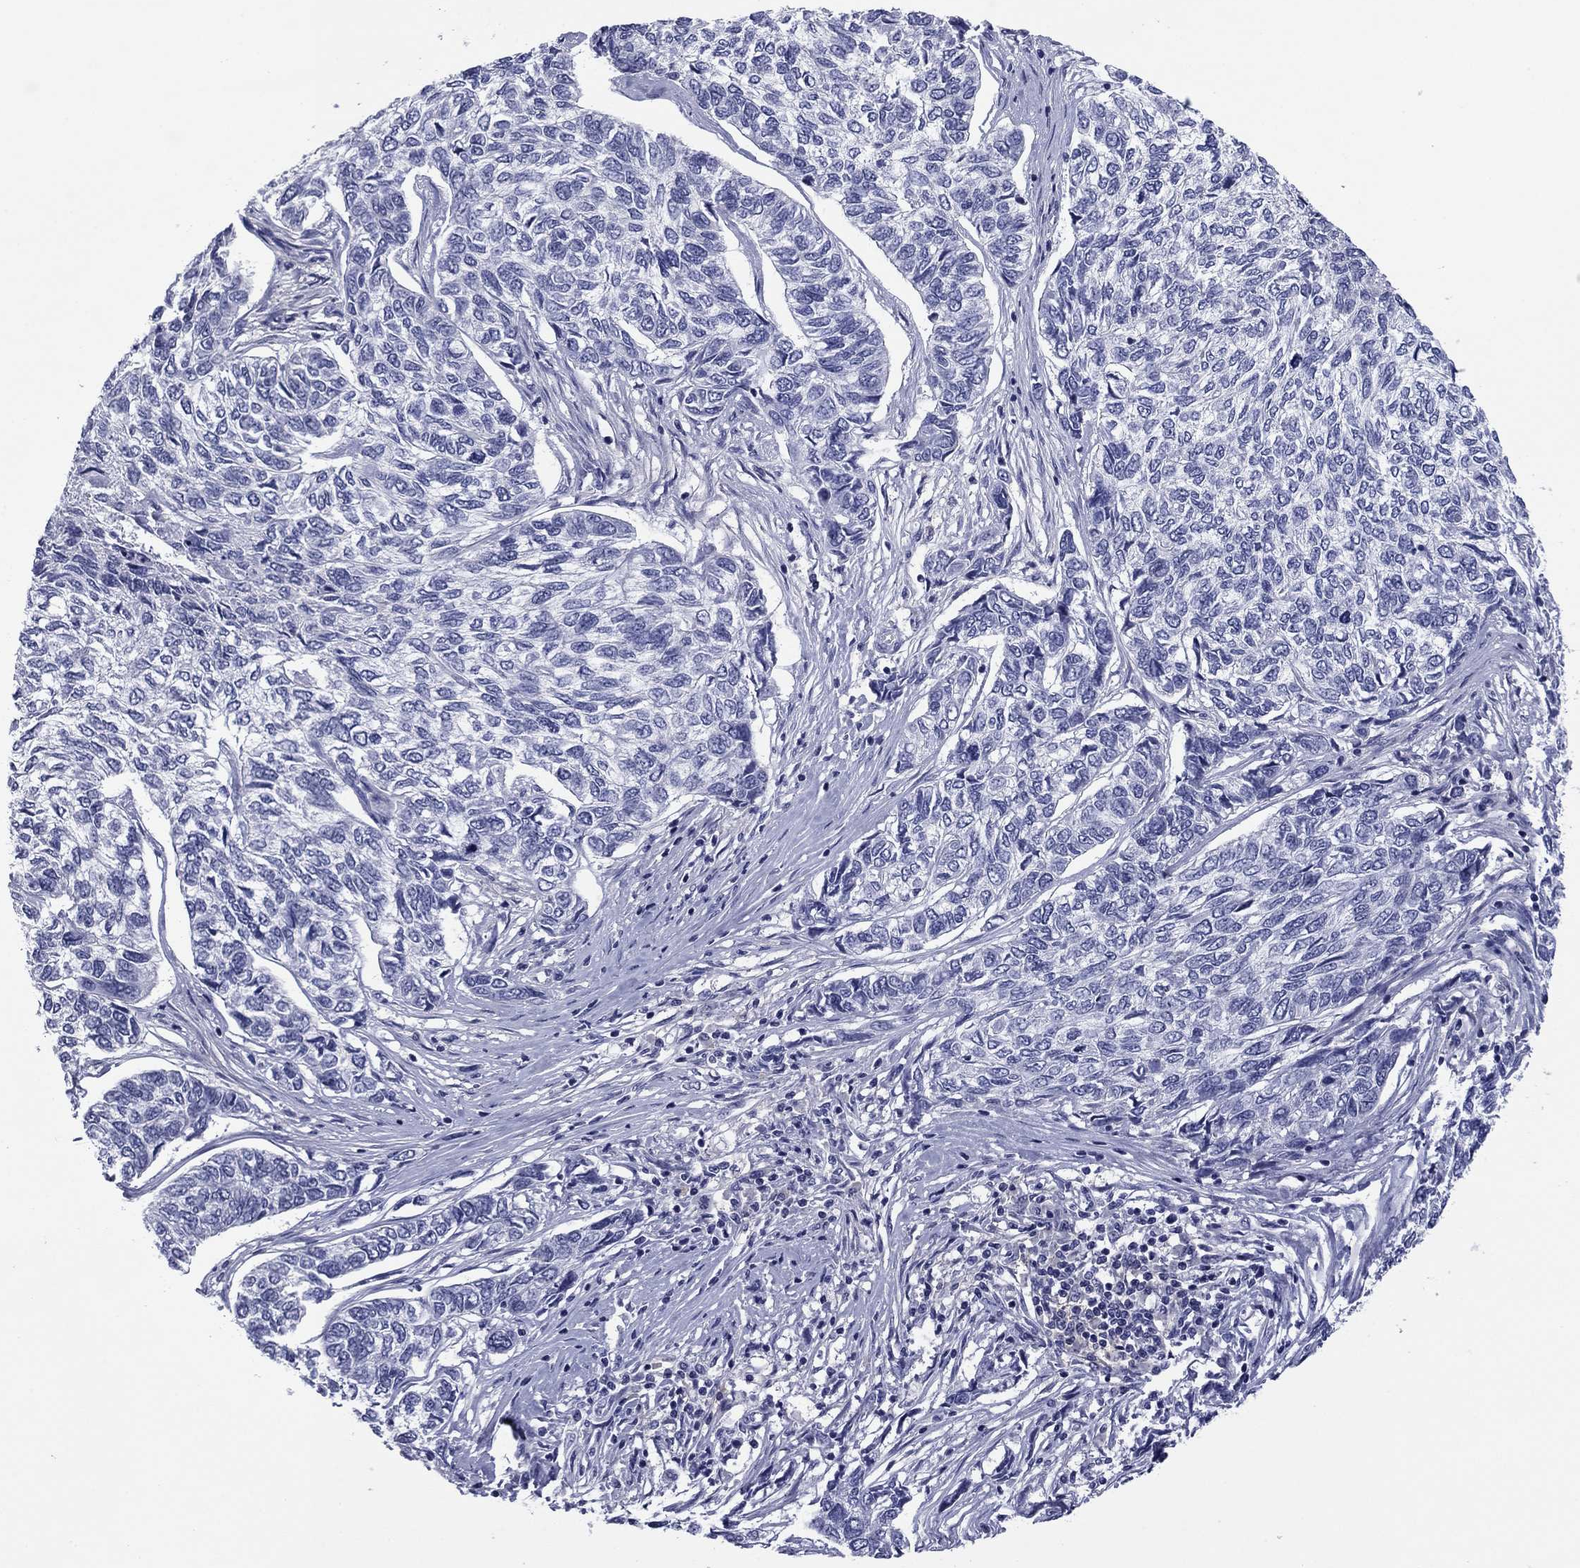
{"staining": {"intensity": "negative", "quantity": "none", "location": "none"}, "tissue": "skin cancer", "cell_type": "Tumor cells", "image_type": "cancer", "snomed": [{"axis": "morphology", "description": "Basal cell carcinoma"}, {"axis": "topography", "description": "Skin"}], "caption": "This micrograph is of skin cancer stained with immunohistochemistry (IHC) to label a protein in brown with the nuclei are counter-stained blue. There is no positivity in tumor cells.", "gene": "ABCC2", "patient": {"sex": "female", "age": 65}}